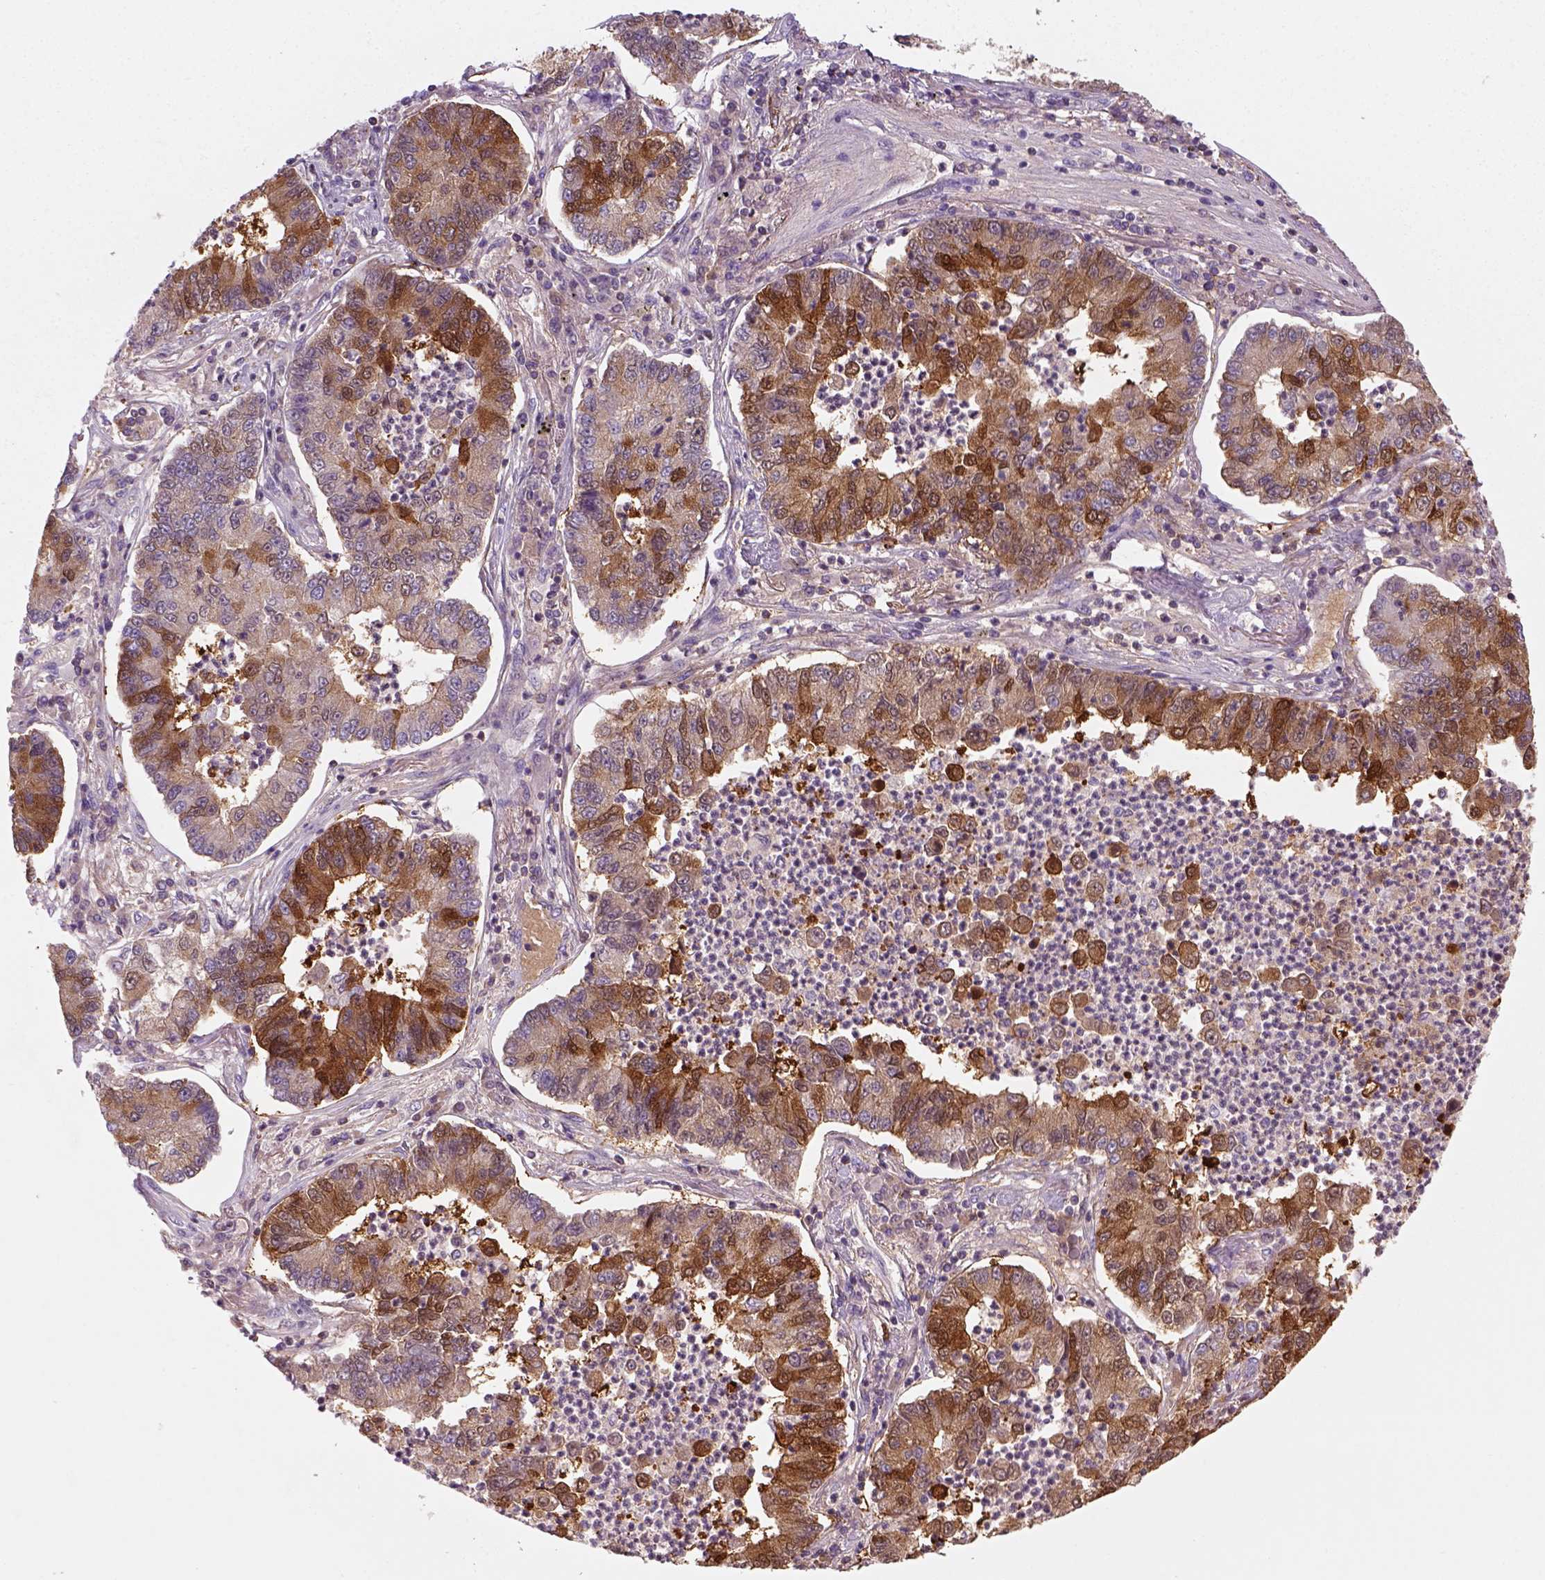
{"staining": {"intensity": "moderate", "quantity": ">75%", "location": "cytoplasmic/membranous"}, "tissue": "lung cancer", "cell_type": "Tumor cells", "image_type": "cancer", "snomed": [{"axis": "morphology", "description": "Adenocarcinoma, NOS"}, {"axis": "topography", "description": "Lung"}], "caption": "Lung cancer (adenocarcinoma) stained for a protein displays moderate cytoplasmic/membranous positivity in tumor cells.", "gene": "GOT1", "patient": {"sex": "female", "age": 57}}